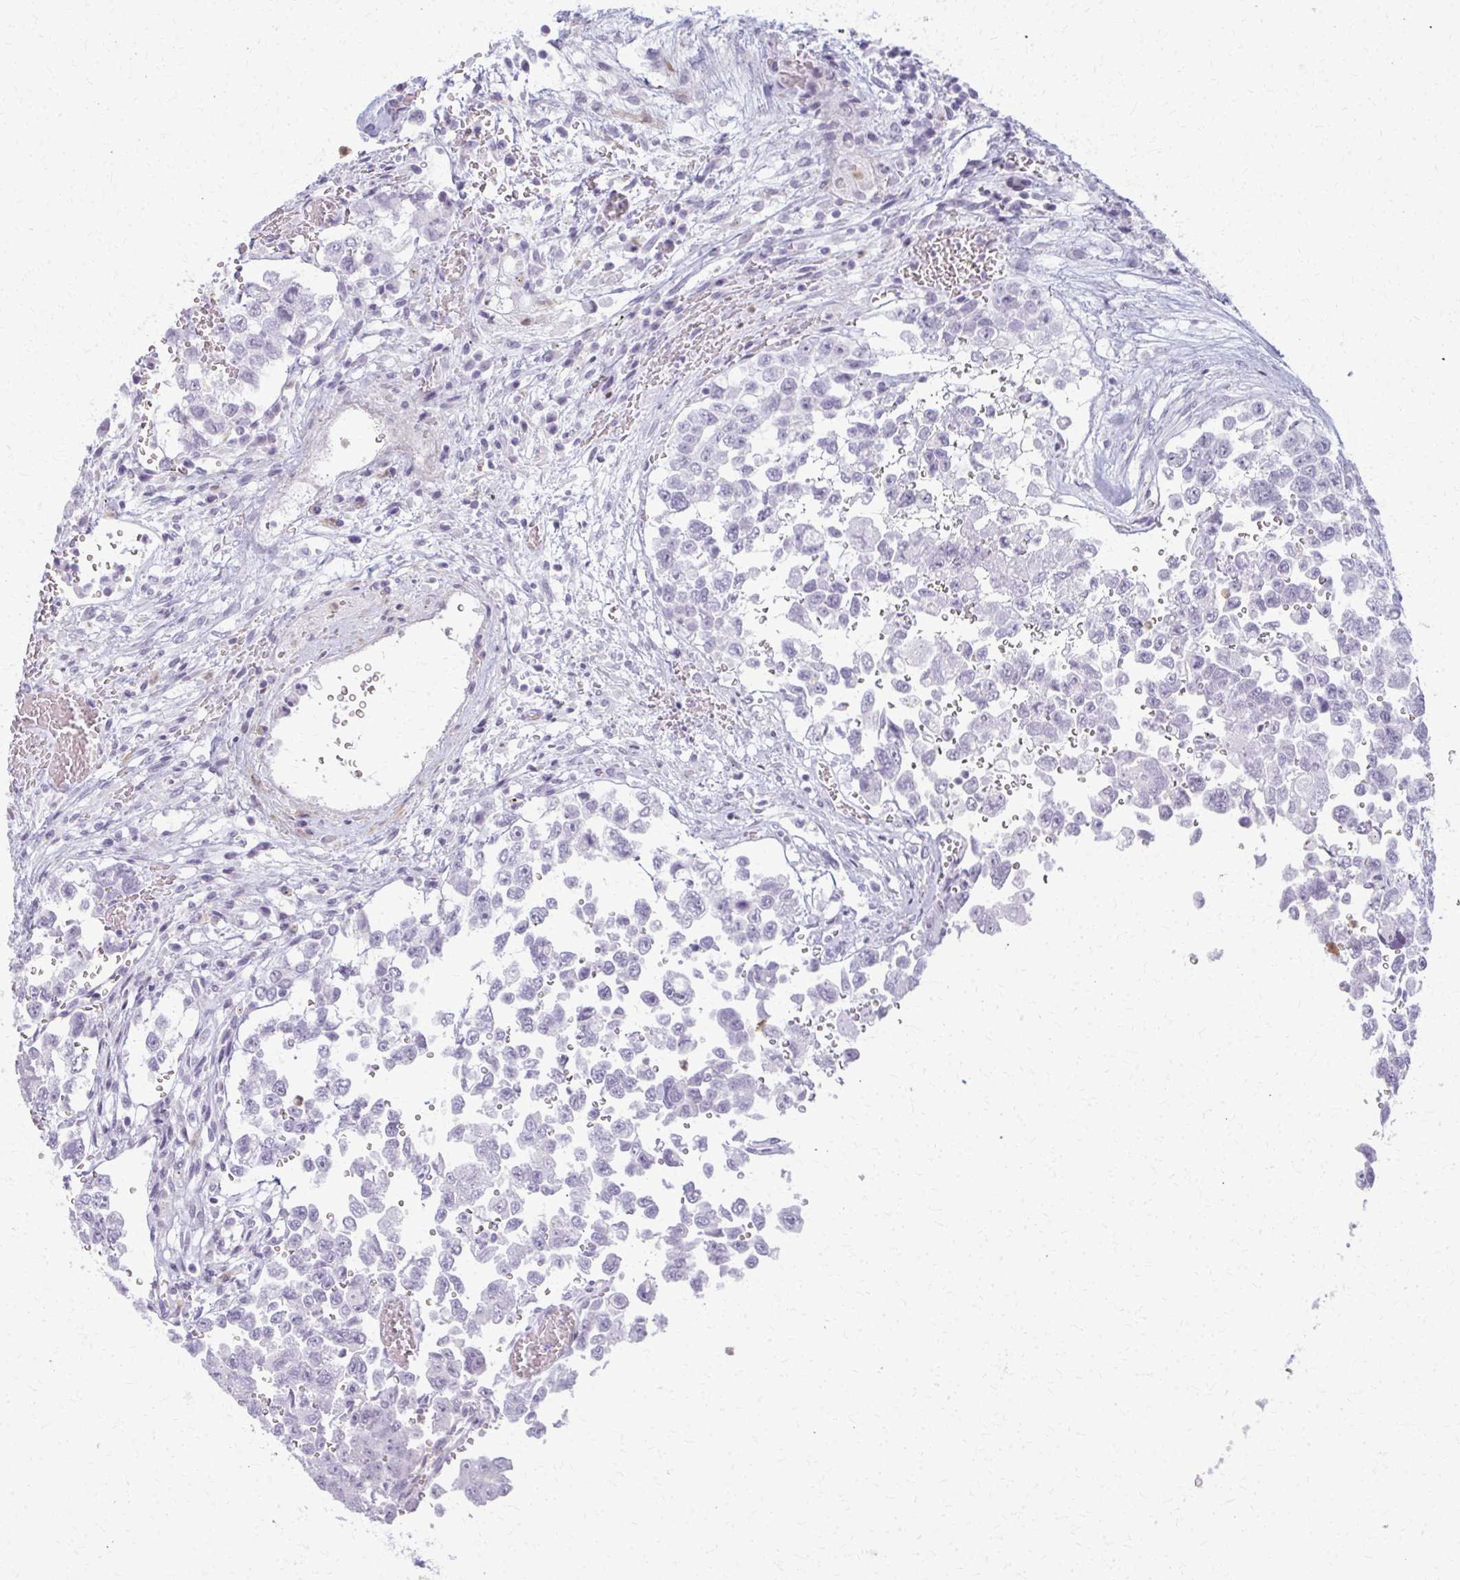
{"staining": {"intensity": "negative", "quantity": "none", "location": "none"}, "tissue": "testis cancer", "cell_type": "Tumor cells", "image_type": "cancer", "snomed": [{"axis": "morphology", "description": "Carcinoma, Embryonal, NOS"}, {"axis": "topography", "description": "Testis"}], "caption": "The histopathology image displays no staining of tumor cells in embryonal carcinoma (testis).", "gene": "CA3", "patient": {"sex": "male", "age": 18}}